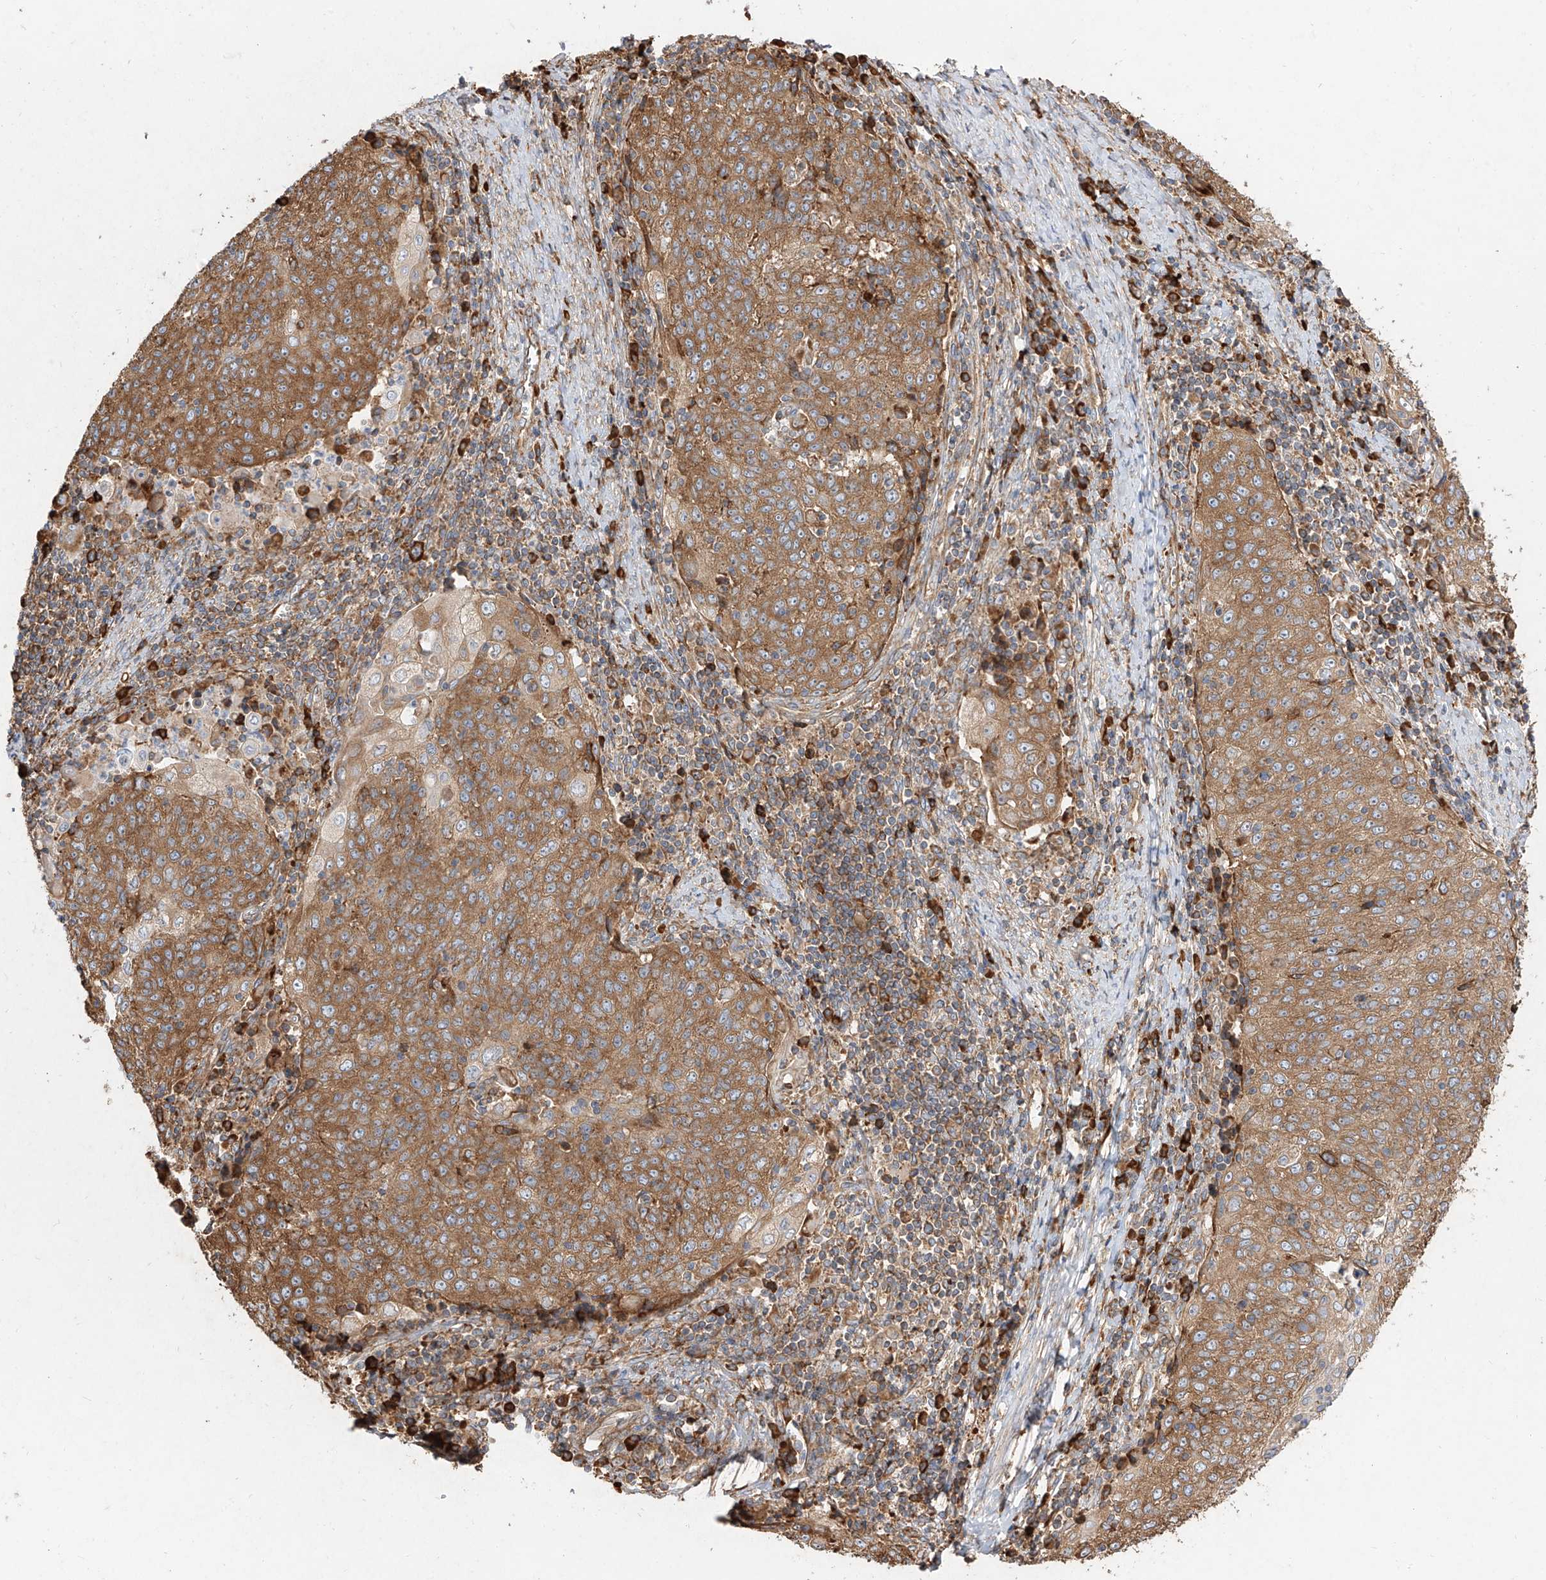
{"staining": {"intensity": "moderate", "quantity": ">75%", "location": "cytoplasmic/membranous"}, "tissue": "cervical cancer", "cell_type": "Tumor cells", "image_type": "cancer", "snomed": [{"axis": "morphology", "description": "Squamous cell carcinoma, NOS"}, {"axis": "topography", "description": "Cervix"}], "caption": "Human cervical cancer stained with a brown dye displays moderate cytoplasmic/membranous positive expression in approximately >75% of tumor cells.", "gene": "RPS25", "patient": {"sex": "female", "age": 48}}